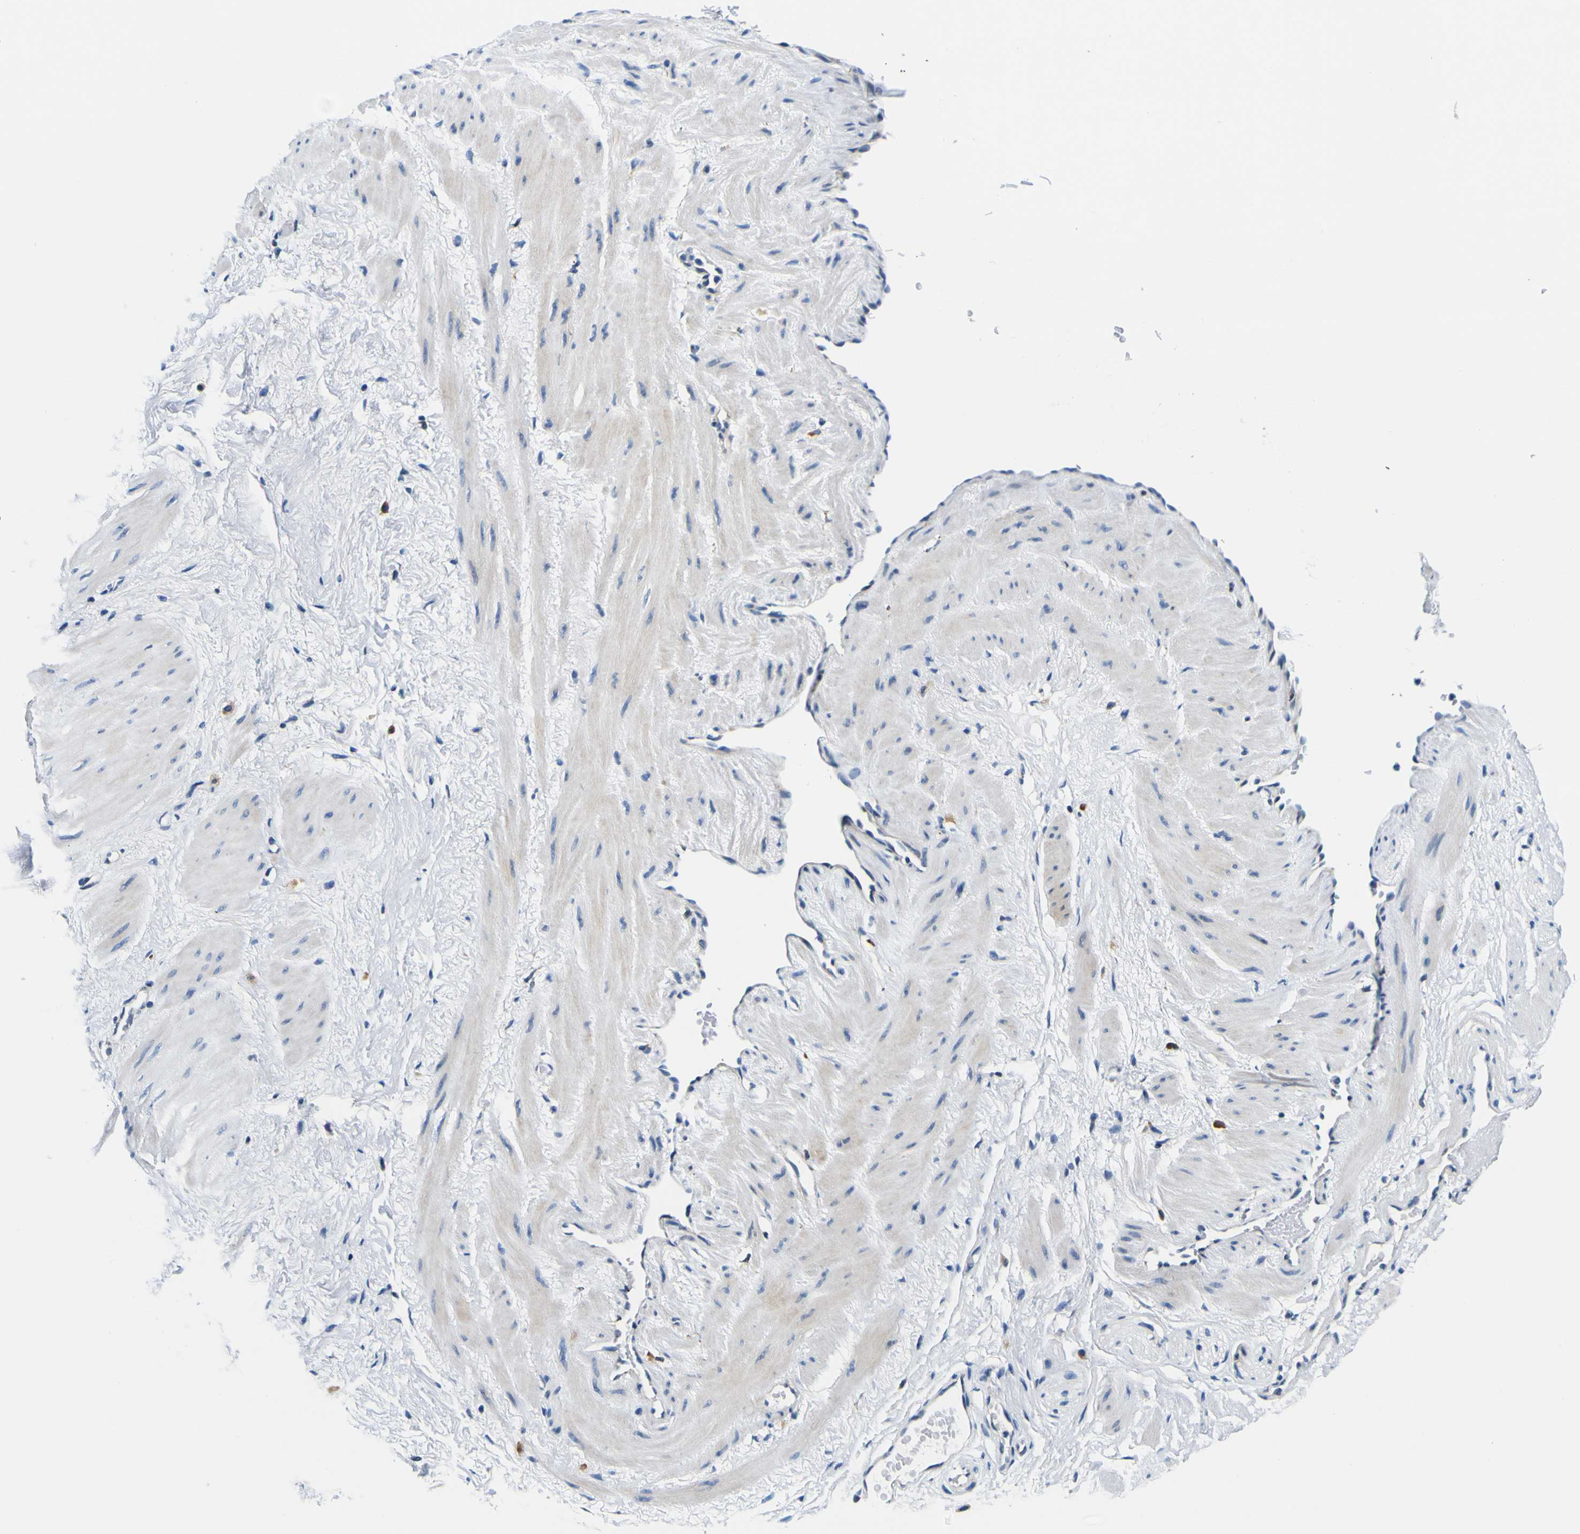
{"staining": {"intensity": "negative", "quantity": "none", "location": "none"}, "tissue": "adipose tissue", "cell_type": "Adipocytes", "image_type": "normal", "snomed": [{"axis": "morphology", "description": "Normal tissue, NOS"}, {"axis": "topography", "description": "Soft tissue"}, {"axis": "topography", "description": "Vascular tissue"}], "caption": "IHC image of benign adipose tissue stained for a protein (brown), which demonstrates no staining in adipocytes. The staining was performed using DAB (3,3'-diaminobenzidine) to visualize the protein expression in brown, while the nuclei were stained in blue with hematoxylin (Magnification: 20x).", "gene": "NLRP3", "patient": {"sex": "female", "age": 35}}